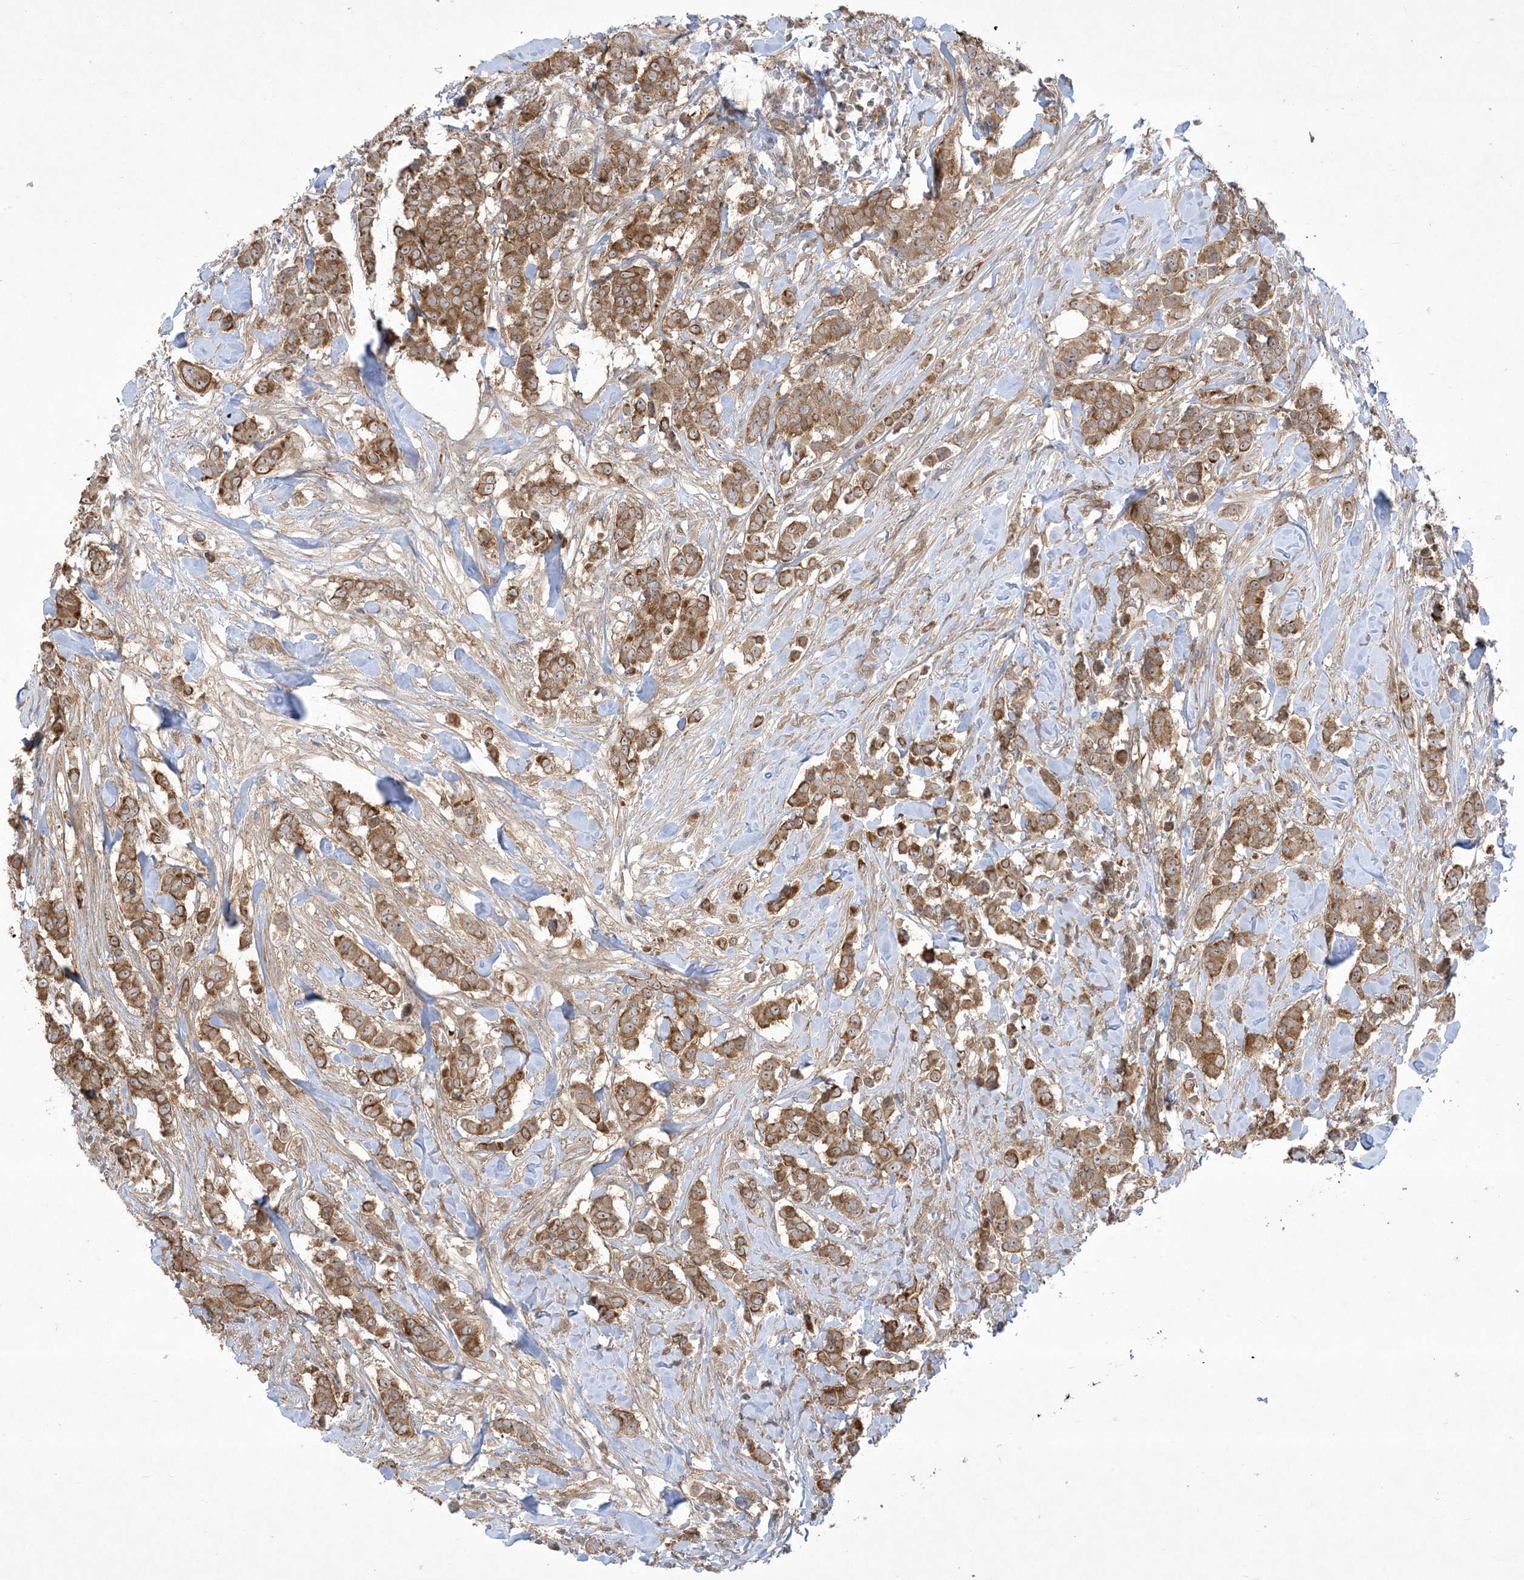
{"staining": {"intensity": "moderate", "quantity": ">75%", "location": "cytoplasmic/membranous,nuclear"}, "tissue": "breast cancer", "cell_type": "Tumor cells", "image_type": "cancer", "snomed": [{"axis": "morphology", "description": "Duct carcinoma"}, {"axis": "topography", "description": "Breast"}], "caption": "Immunohistochemistry (DAB) staining of breast cancer shows moderate cytoplasmic/membranous and nuclear protein staining in about >75% of tumor cells. Ihc stains the protein in brown and the nuclei are stained blue.", "gene": "SOGA3", "patient": {"sex": "female", "age": 40}}